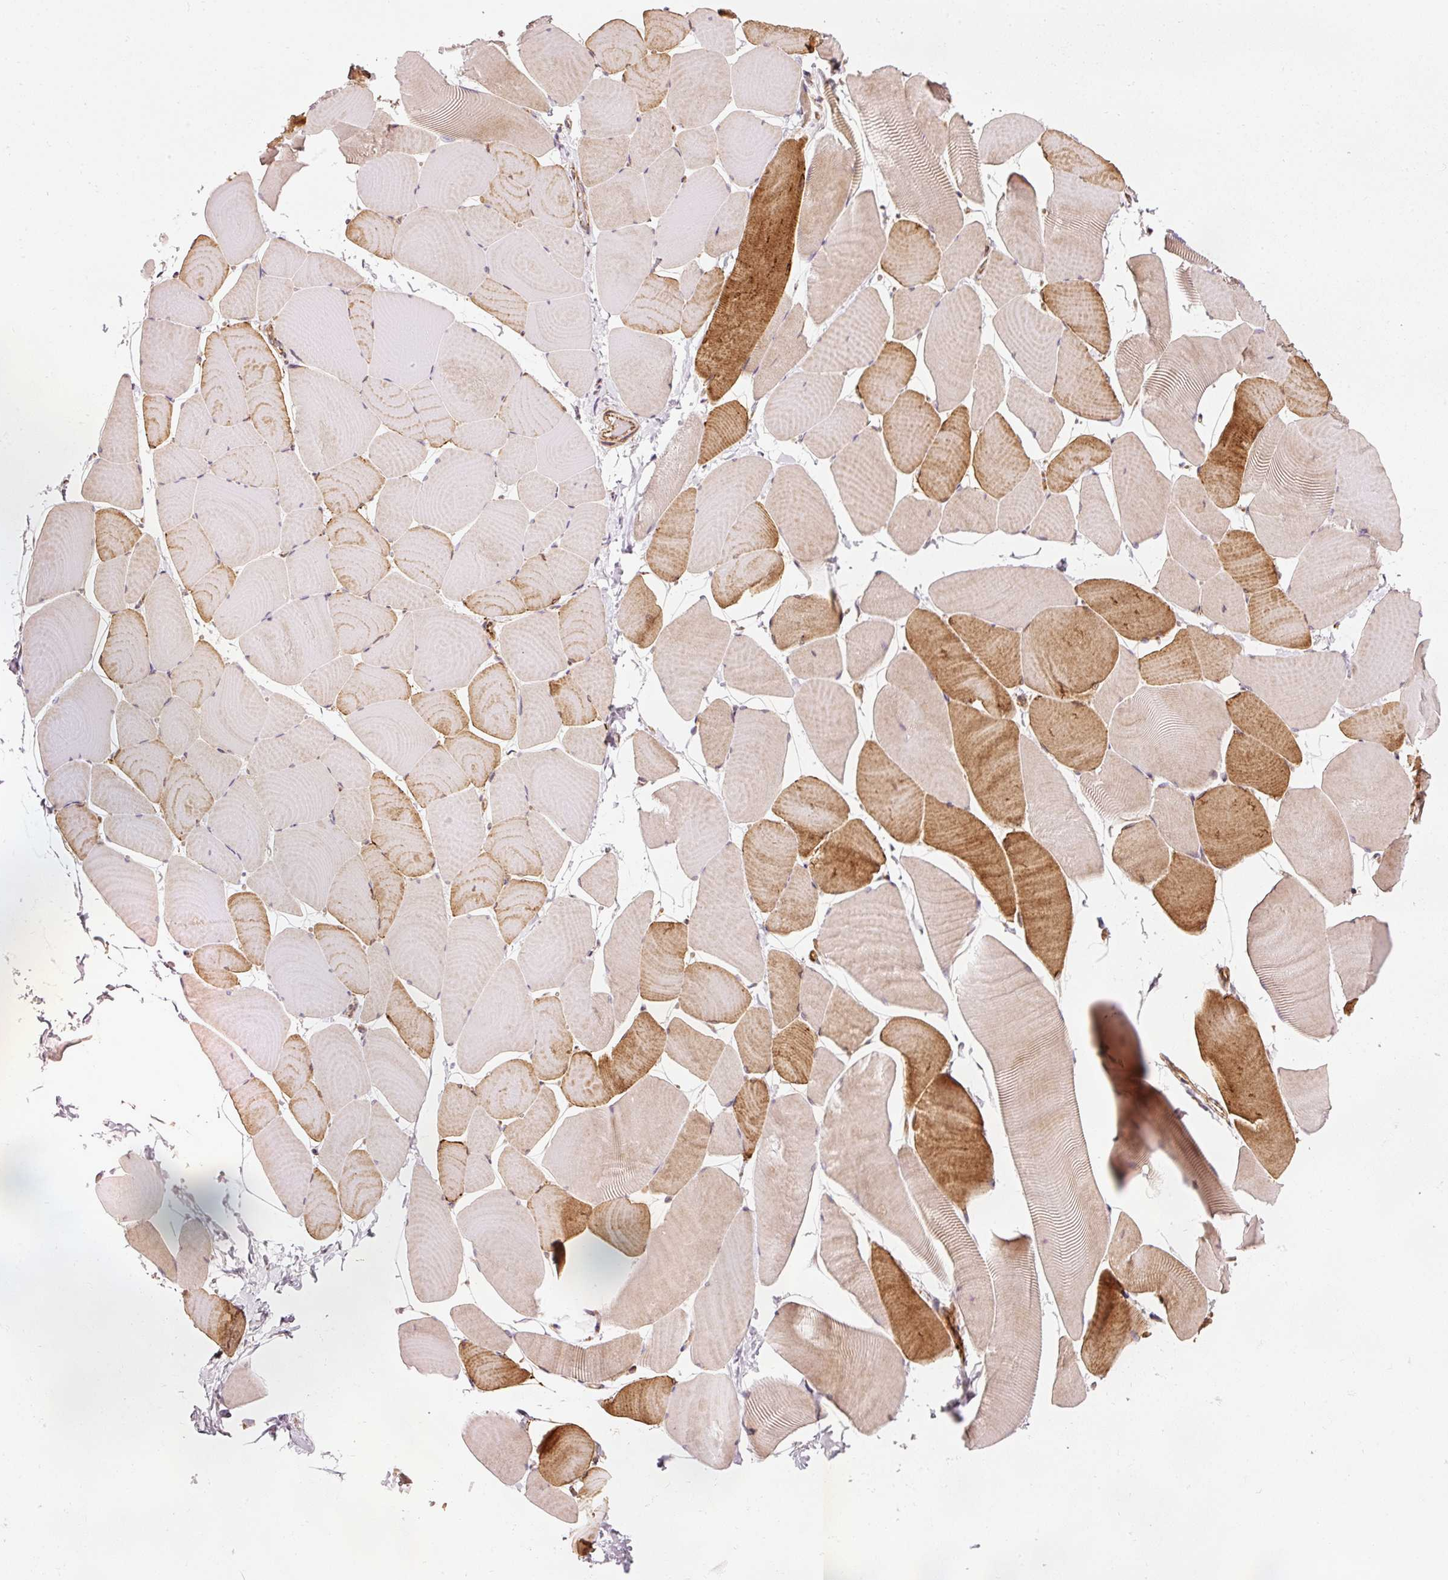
{"staining": {"intensity": "strong", "quantity": "25%-75%", "location": "cytoplasmic/membranous"}, "tissue": "skeletal muscle", "cell_type": "Myocytes", "image_type": "normal", "snomed": [{"axis": "morphology", "description": "Normal tissue, NOS"}, {"axis": "topography", "description": "Skeletal muscle"}], "caption": "IHC micrograph of normal skeletal muscle: skeletal muscle stained using IHC demonstrates high levels of strong protein expression localized specifically in the cytoplasmic/membranous of myocytes, appearing as a cytoplasmic/membranous brown color.", "gene": "ISCU", "patient": {"sex": "male", "age": 25}}